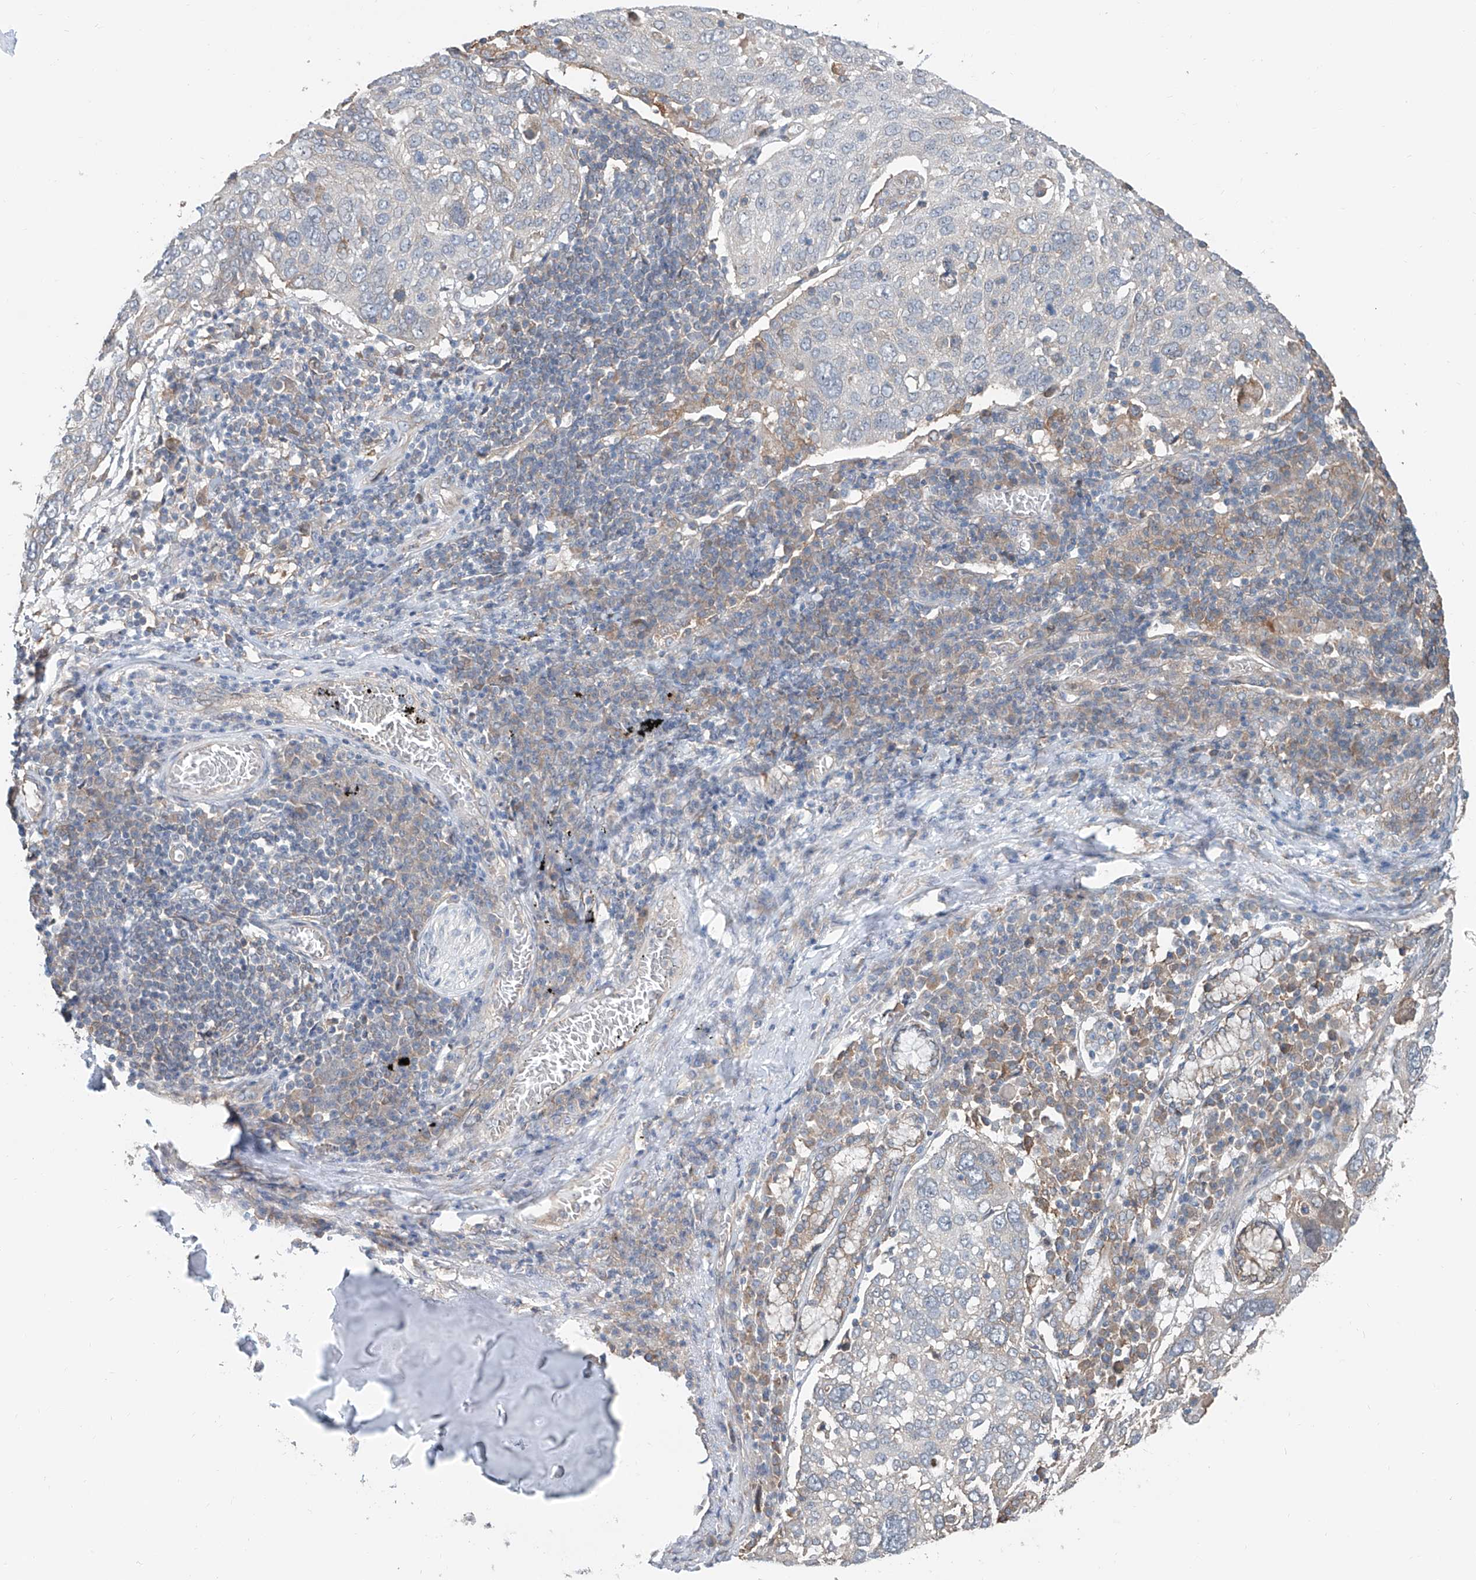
{"staining": {"intensity": "negative", "quantity": "none", "location": "none"}, "tissue": "lung cancer", "cell_type": "Tumor cells", "image_type": "cancer", "snomed": [{"axis": "morphology", "description": "Squamous cell carcinoma, NOS"}, {"axis": "topography", "description": "Lung"}], "caption": "Immunohistochemical staining of human squamous cell carcinoma (lung) exhibits no significant staining in tumor cells. (DAB (3,3'-diaminobenzidine) IHC visualized using brightfield microscopy, high magnification).", "gene": "KCNK10", "patient": {"sex": "male", "age": 65}}